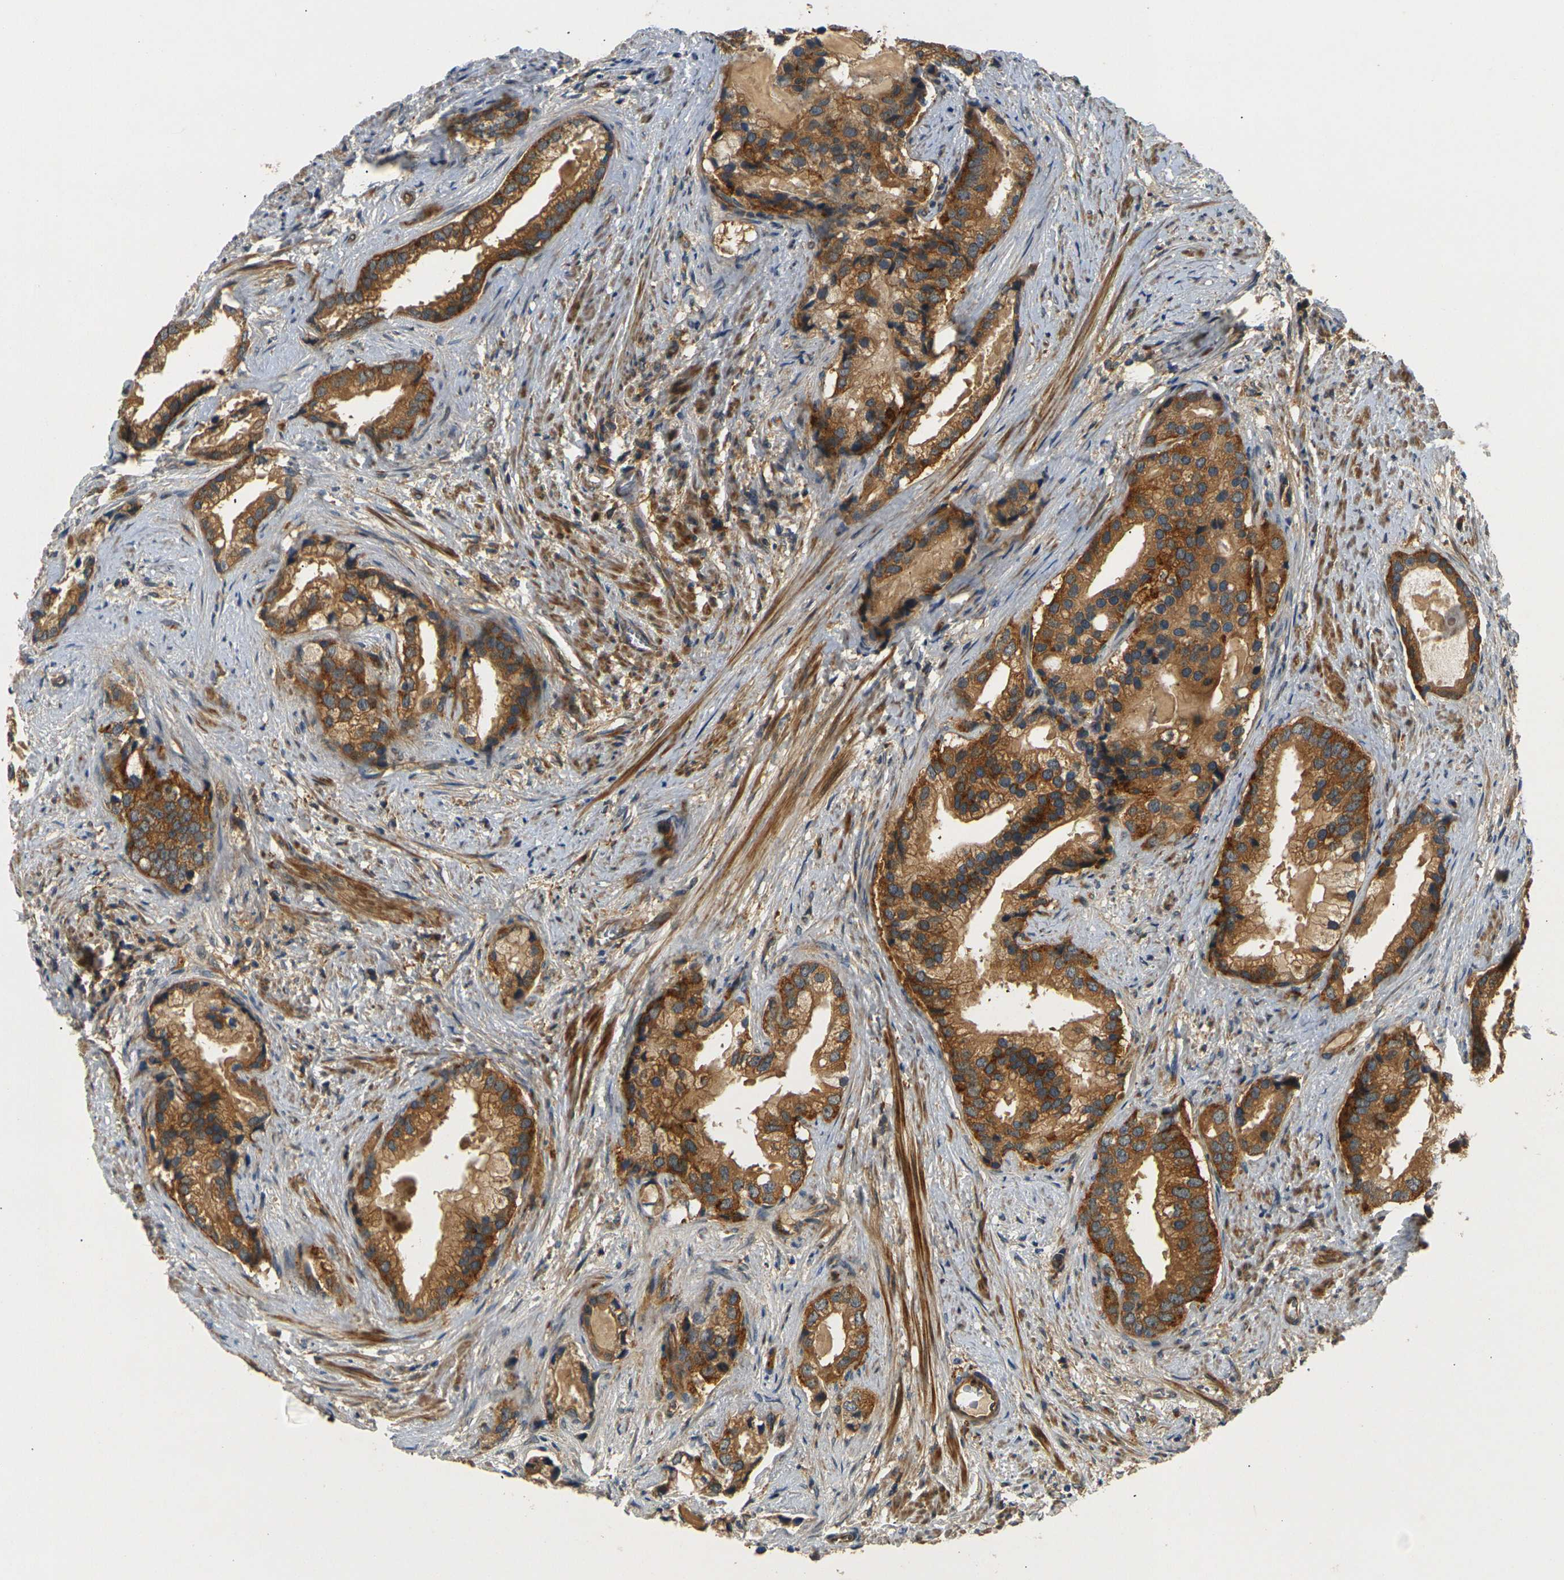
{"staining": {"intensity": "strong", "quantity": ">75%", "location": "cytoplasmic/membranous"}, "tissue": "prostate cancer", "cell_type": "Tumor cells", "image_type": "cancer", "snomed": [{"axis": "morphology", "description": "Adenocarcinoma, Low grade"}, {"axis": "topography", "description": "Prostate"}], "caption": "Prostate adenocarcinoma (low-grade) was stained to show a protein in brown. There is high levels of strong cytoplasmic/membranous positivity in approximately >75% of tumor cells.", "gene": "LRCH3", "patient": {"sex": "male", "age": 71}}